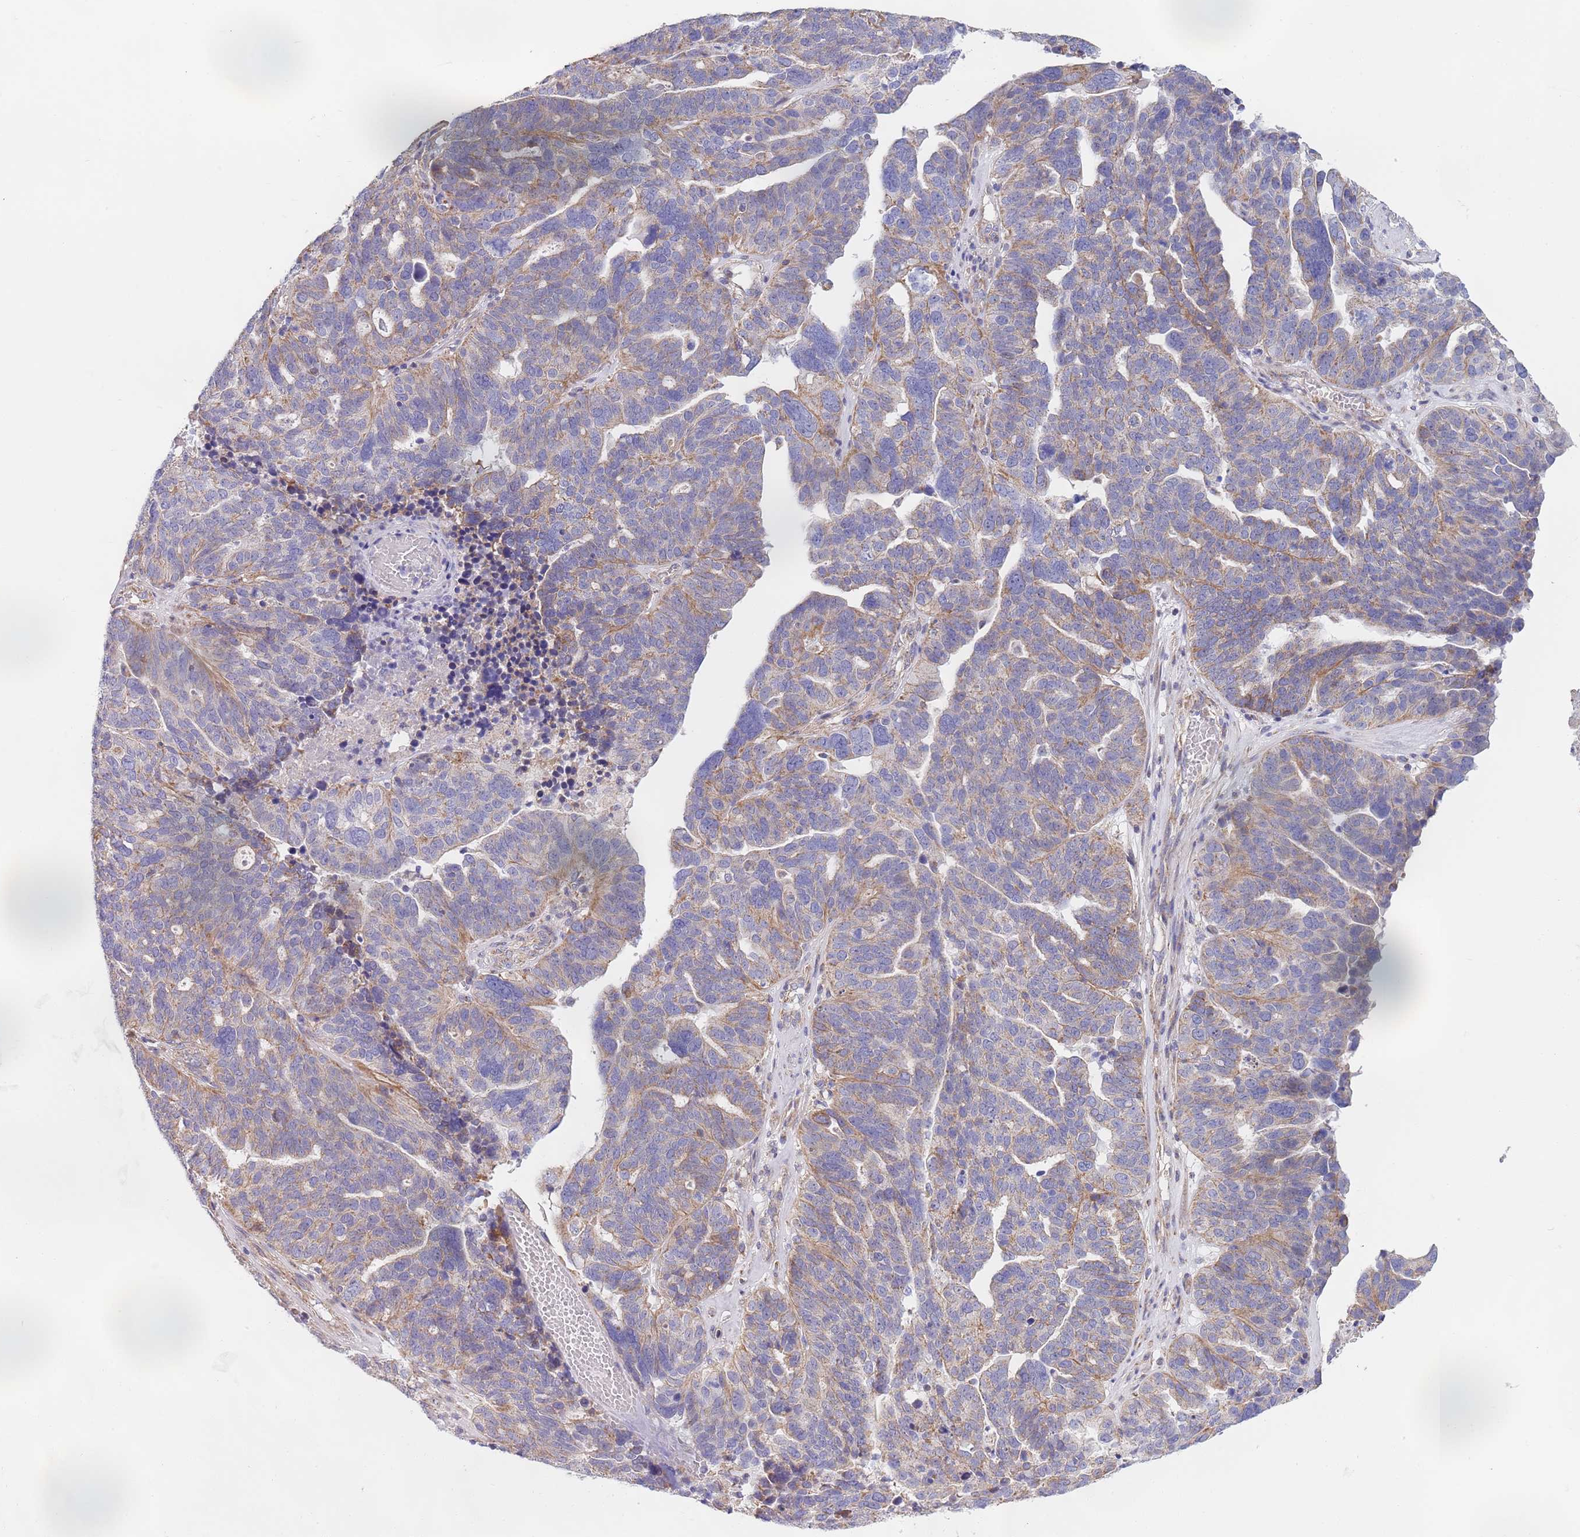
{"staining": {"intensity": "weak", "quantity": "25%-75%", "location": "cytoplasmic/membranous"}, "tissue": "ovarian cancer", "cell_type": "Tumor cells", "image_type": "cancer", "snomed": [{"axis": "morphology", "description": "Cystadenocarcinoma, serous, NOS"}, {"axis": "topography", "description": "Ovary"}], "caption": "Protein expression analysis of human serous cystadenocarcinoma (ovarian) reveals weak cytoplasmic/membranous staining in approximately 25%-75% of tumor cells.", "gene": "PWWP3A", "patient": {"sex": "female", "age": 59}}